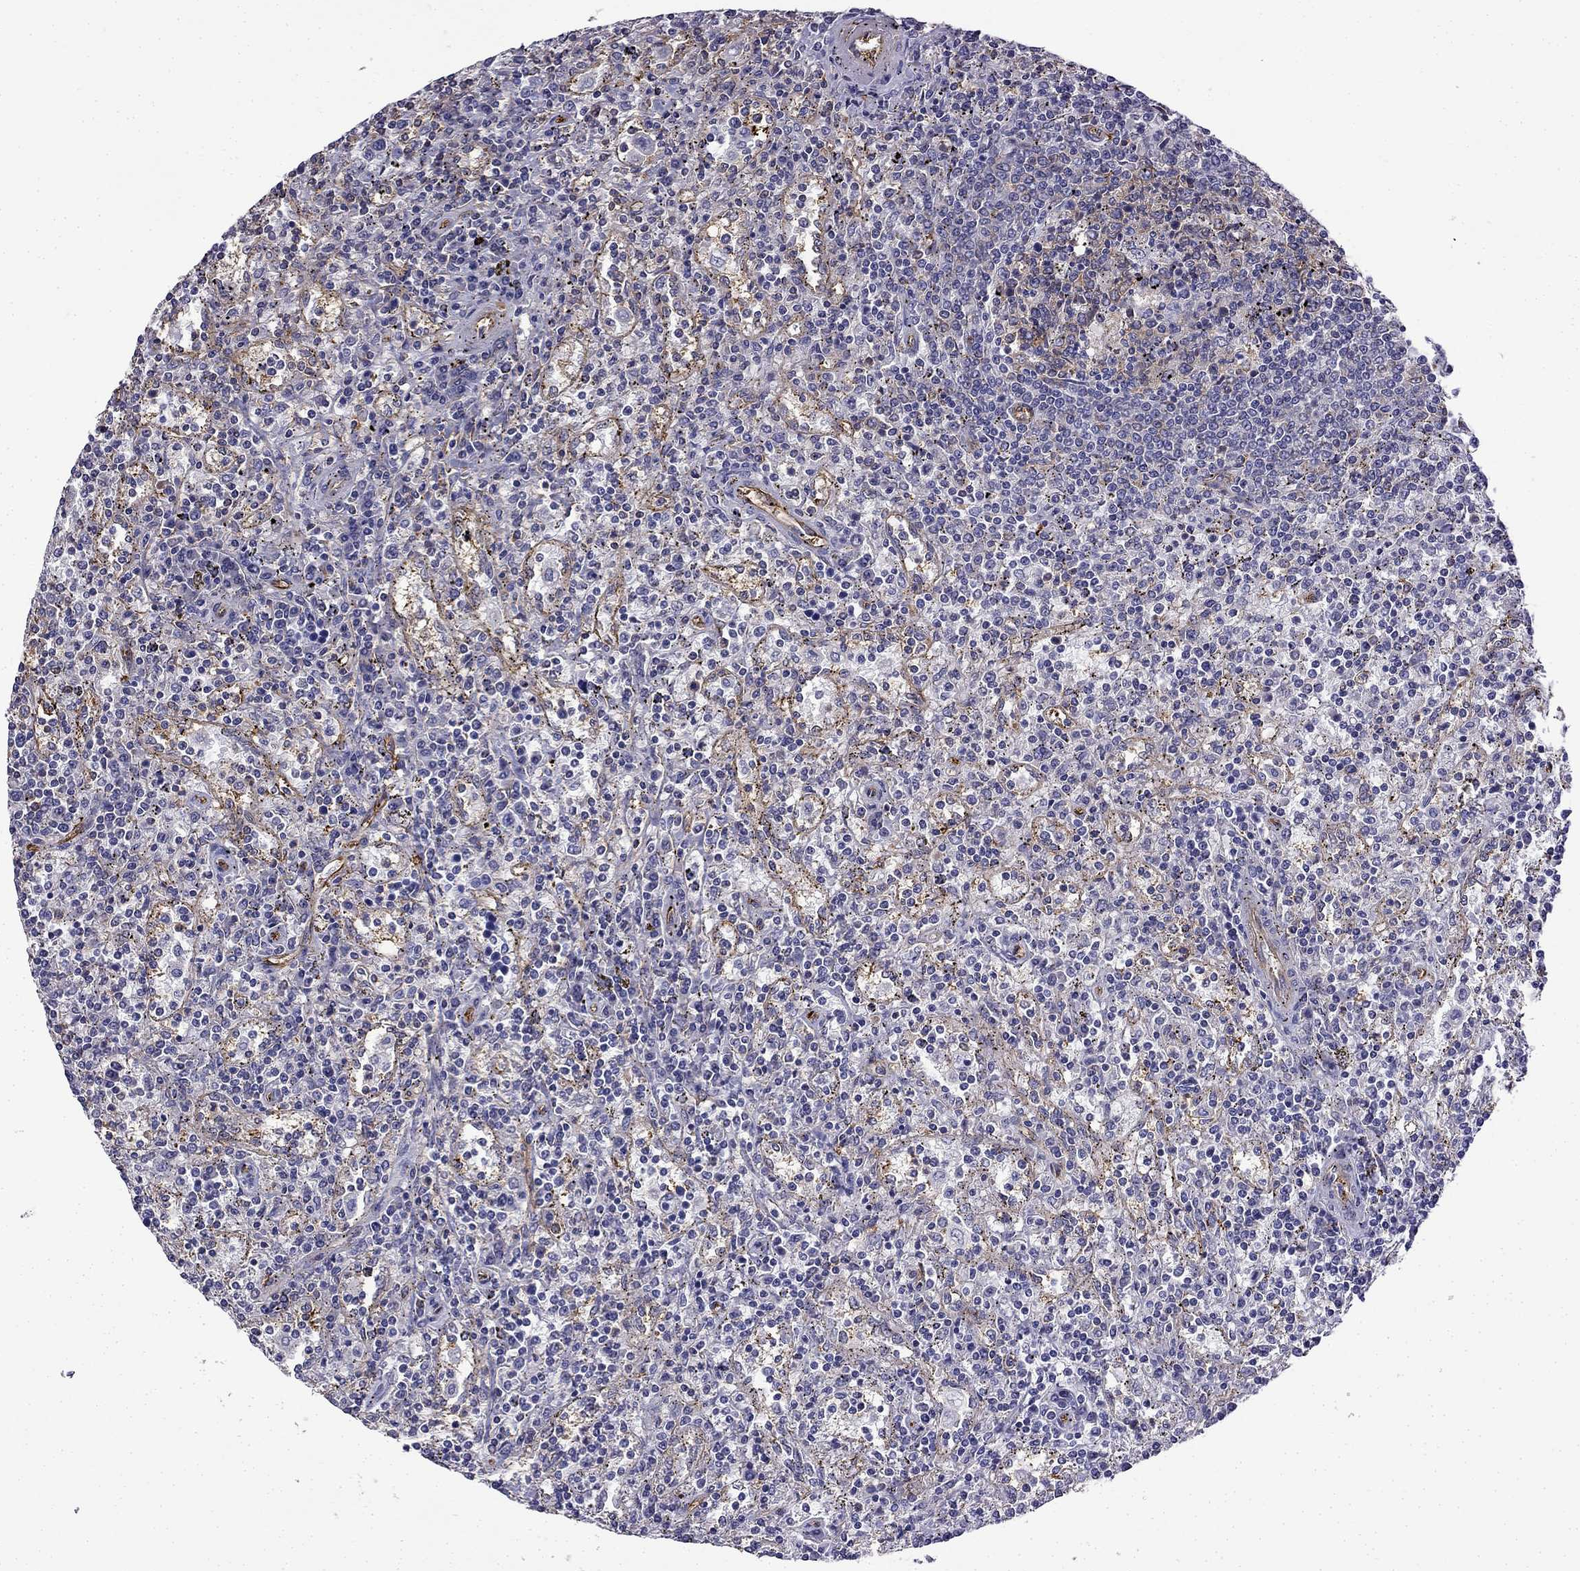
{"staining": {"intensity": "negative", "quantity": "none", "location": "none"}, "tissue": "lymphoma", "cell_type": "Tumor cells", "image_type": "cancer", "snomed": [{"axis": "morphology", "description": "Malignant lymphoma, non-Hodgkin's type, Low grade"}, {"axis": "topography", "description": "Spleen"}], "caption": "This is an IHC photomicrograph of human low-grade malignant lymphoma, non-Hodgkin's type. There is no expression in tumor cells.", "gene": "MAP4", "patient": {"sex": "male", "age": 62}}